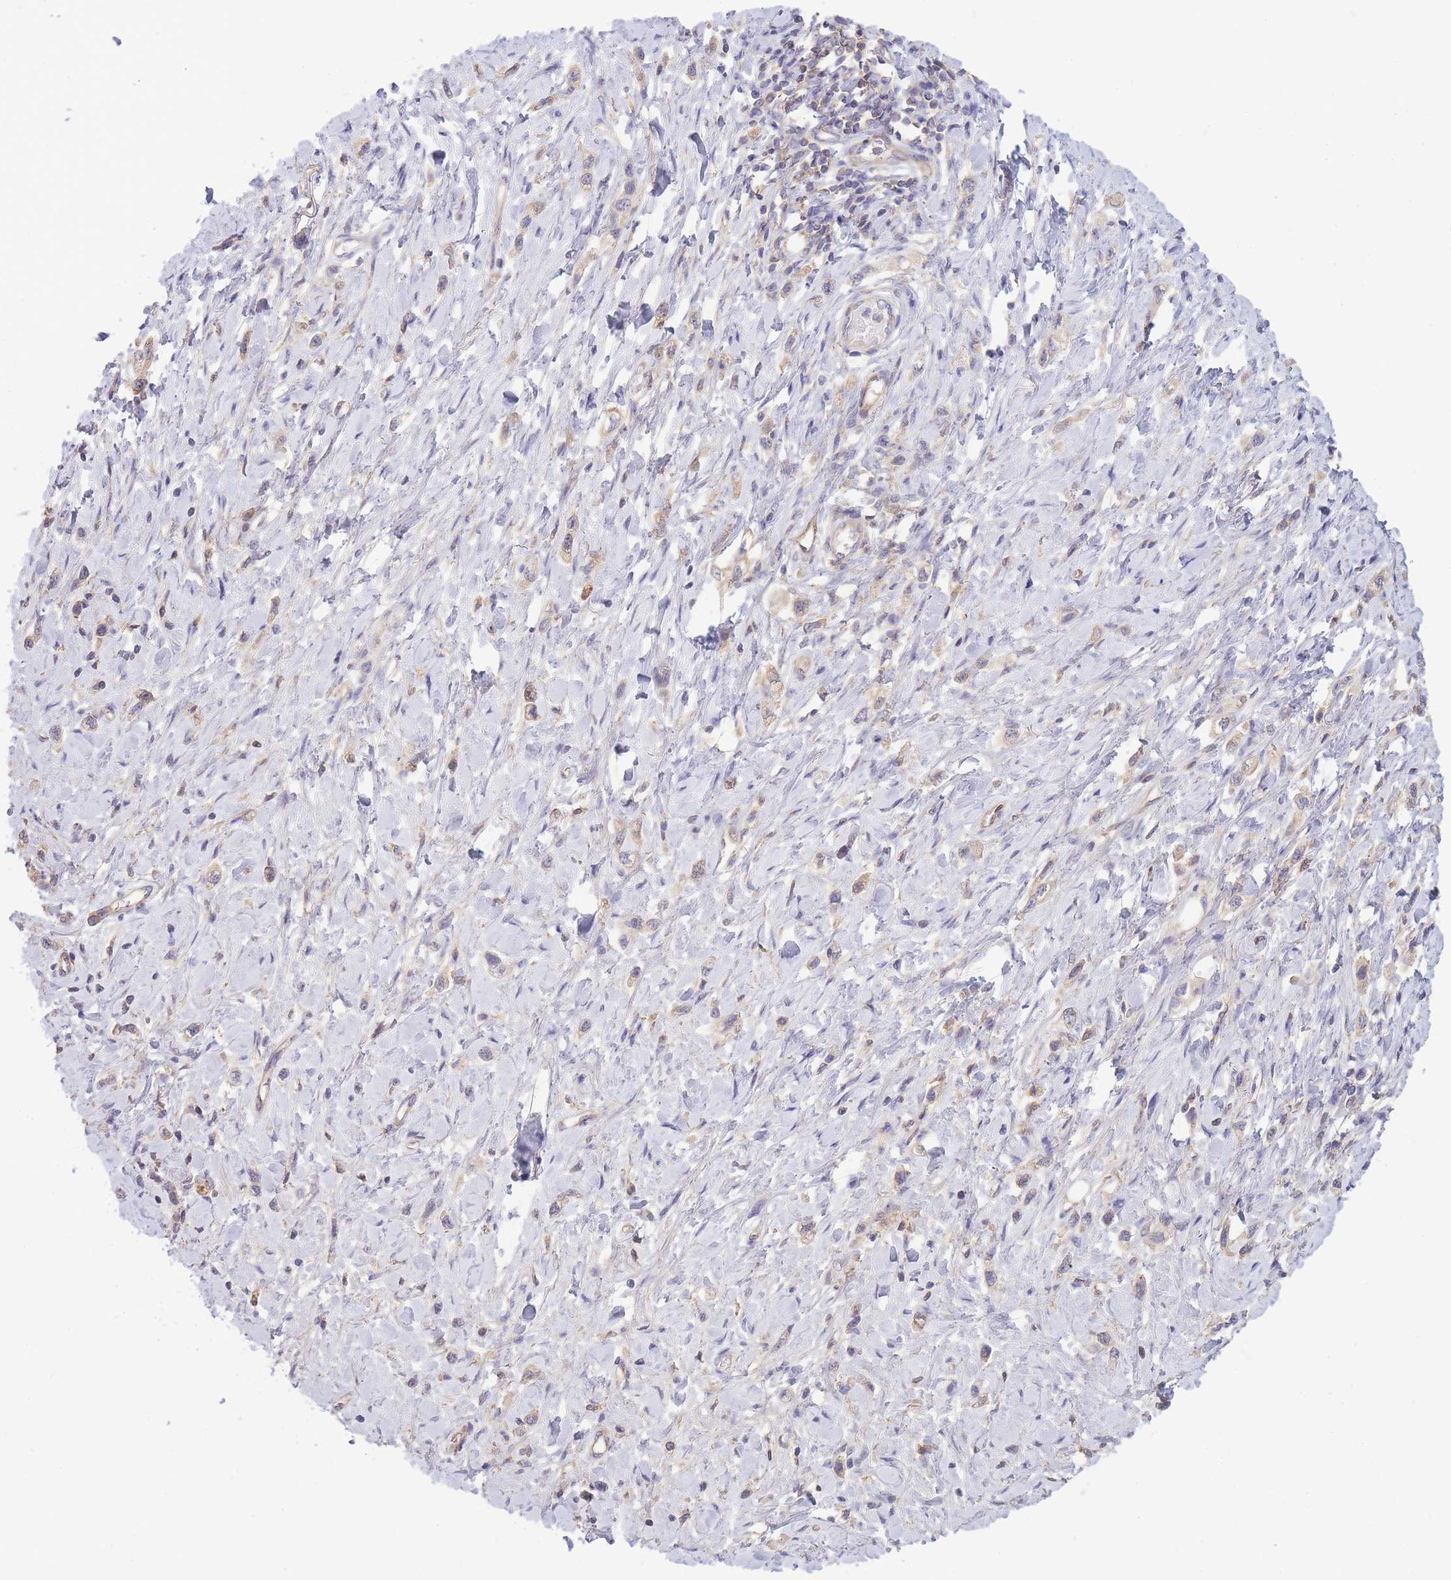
{"staining": {"intensity": "negative", "quantity": "none", "location": "none"}, "tissue": "stomach cancer", "cell_type": "Tumor cells", "image_type": "cancer", "snomed": [{"axis": "morphology", "description": "Adenocarcinoma, NOS"}, {"axis": "topography", "description": "Stomach"}], "caption": "Immunohistochemical staining of stomach cancer exhibits no significant staining in tumor cells.", "gene": "NDUFAF5", "patient": {"sex": "female", "age": 65}}